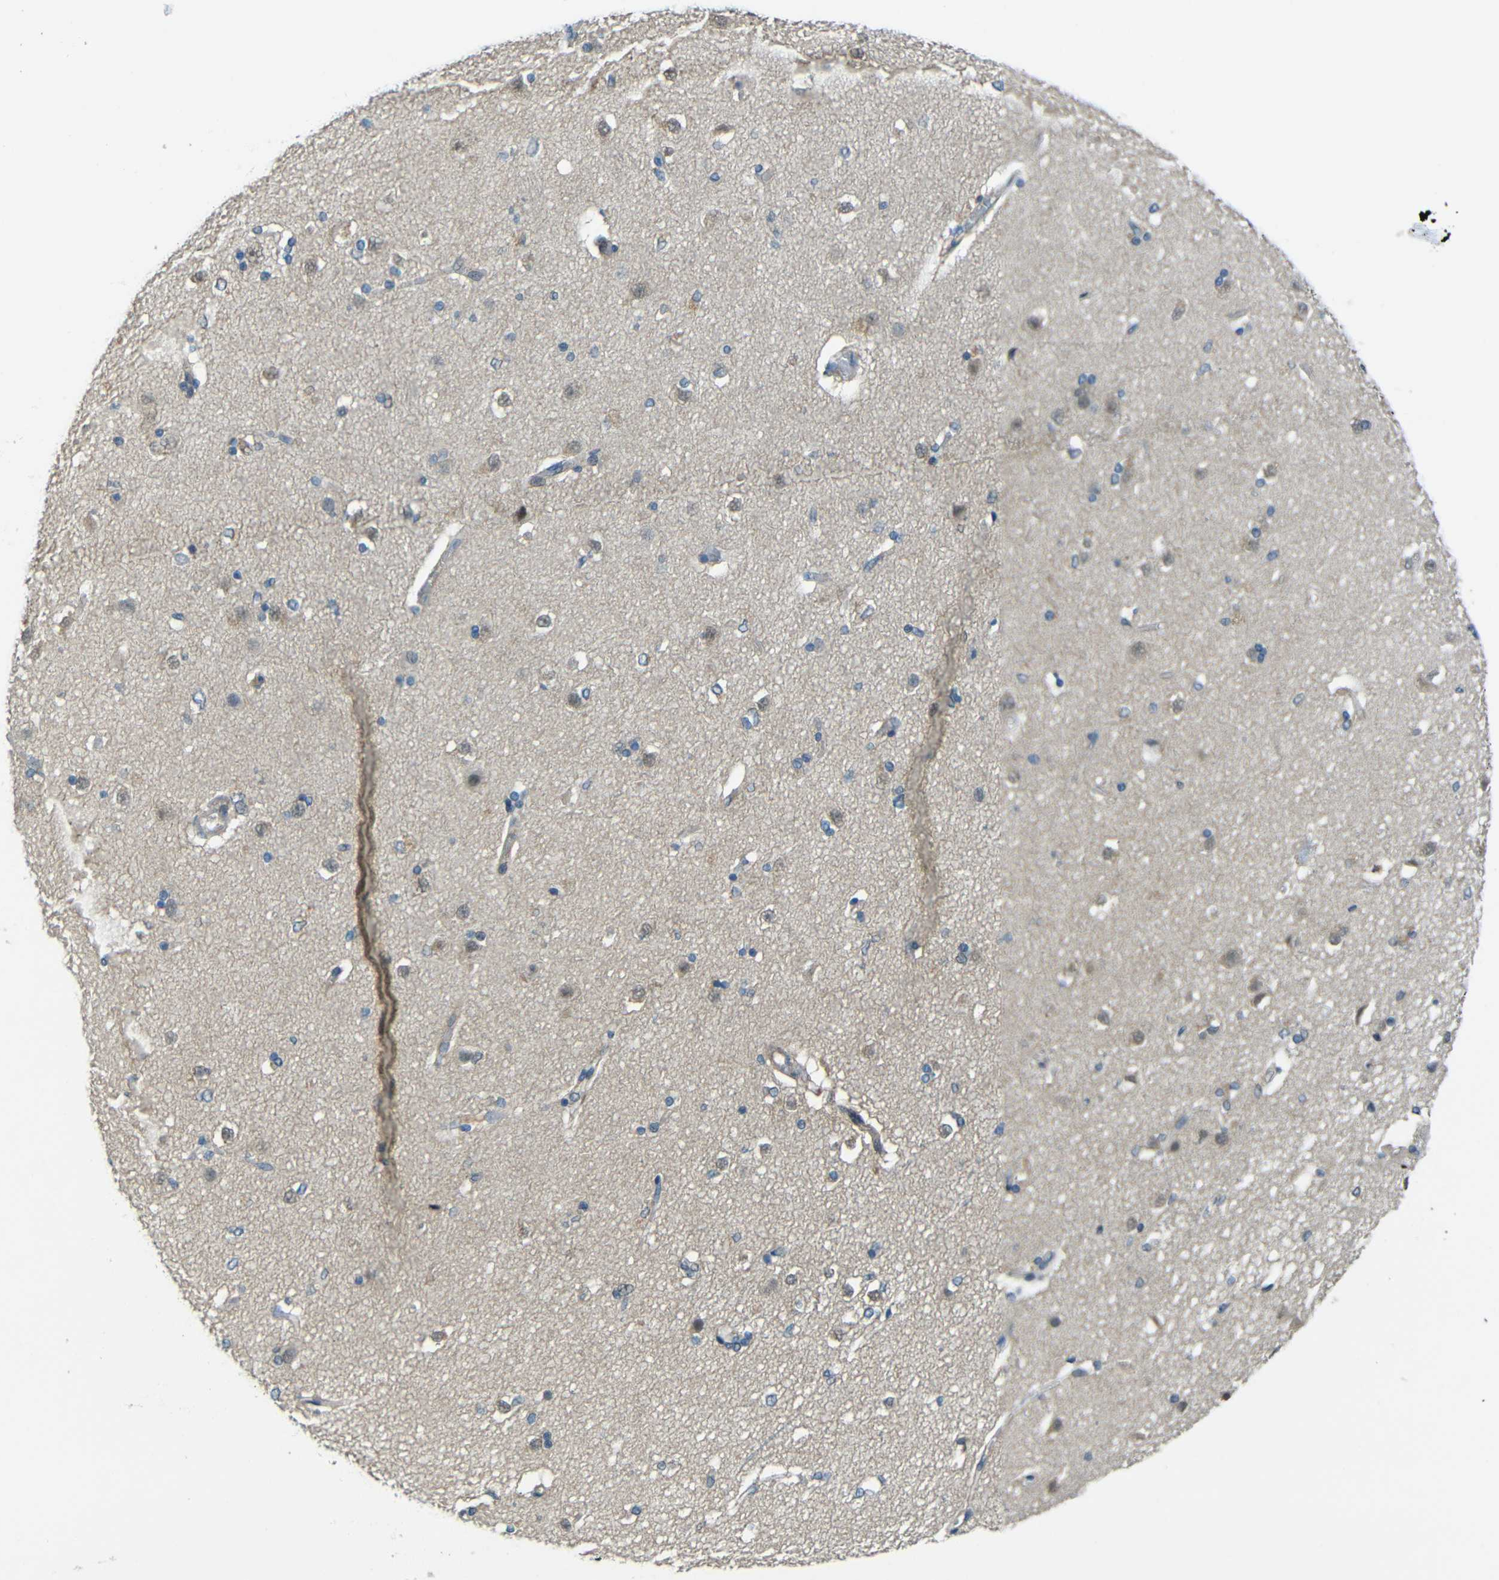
{"staining": {"intensity": "negative", "quantity": "none", "location": "none"}, "tissue": "caudate", "cell_type": "Glial cells", "image_type": "normal", "snomed": [{"axis": "morphology", "description": "Normal tissue, NOS"}, {"axis": "topography", "description": "Lateral ventricle wall"}], "caption": "Human caudate stained for a protein using immunohistochemistry (IHC) shows no expression in glial cells.", "gene": "ANKRD22", "patient": {"sex": "female", "age": 19}}